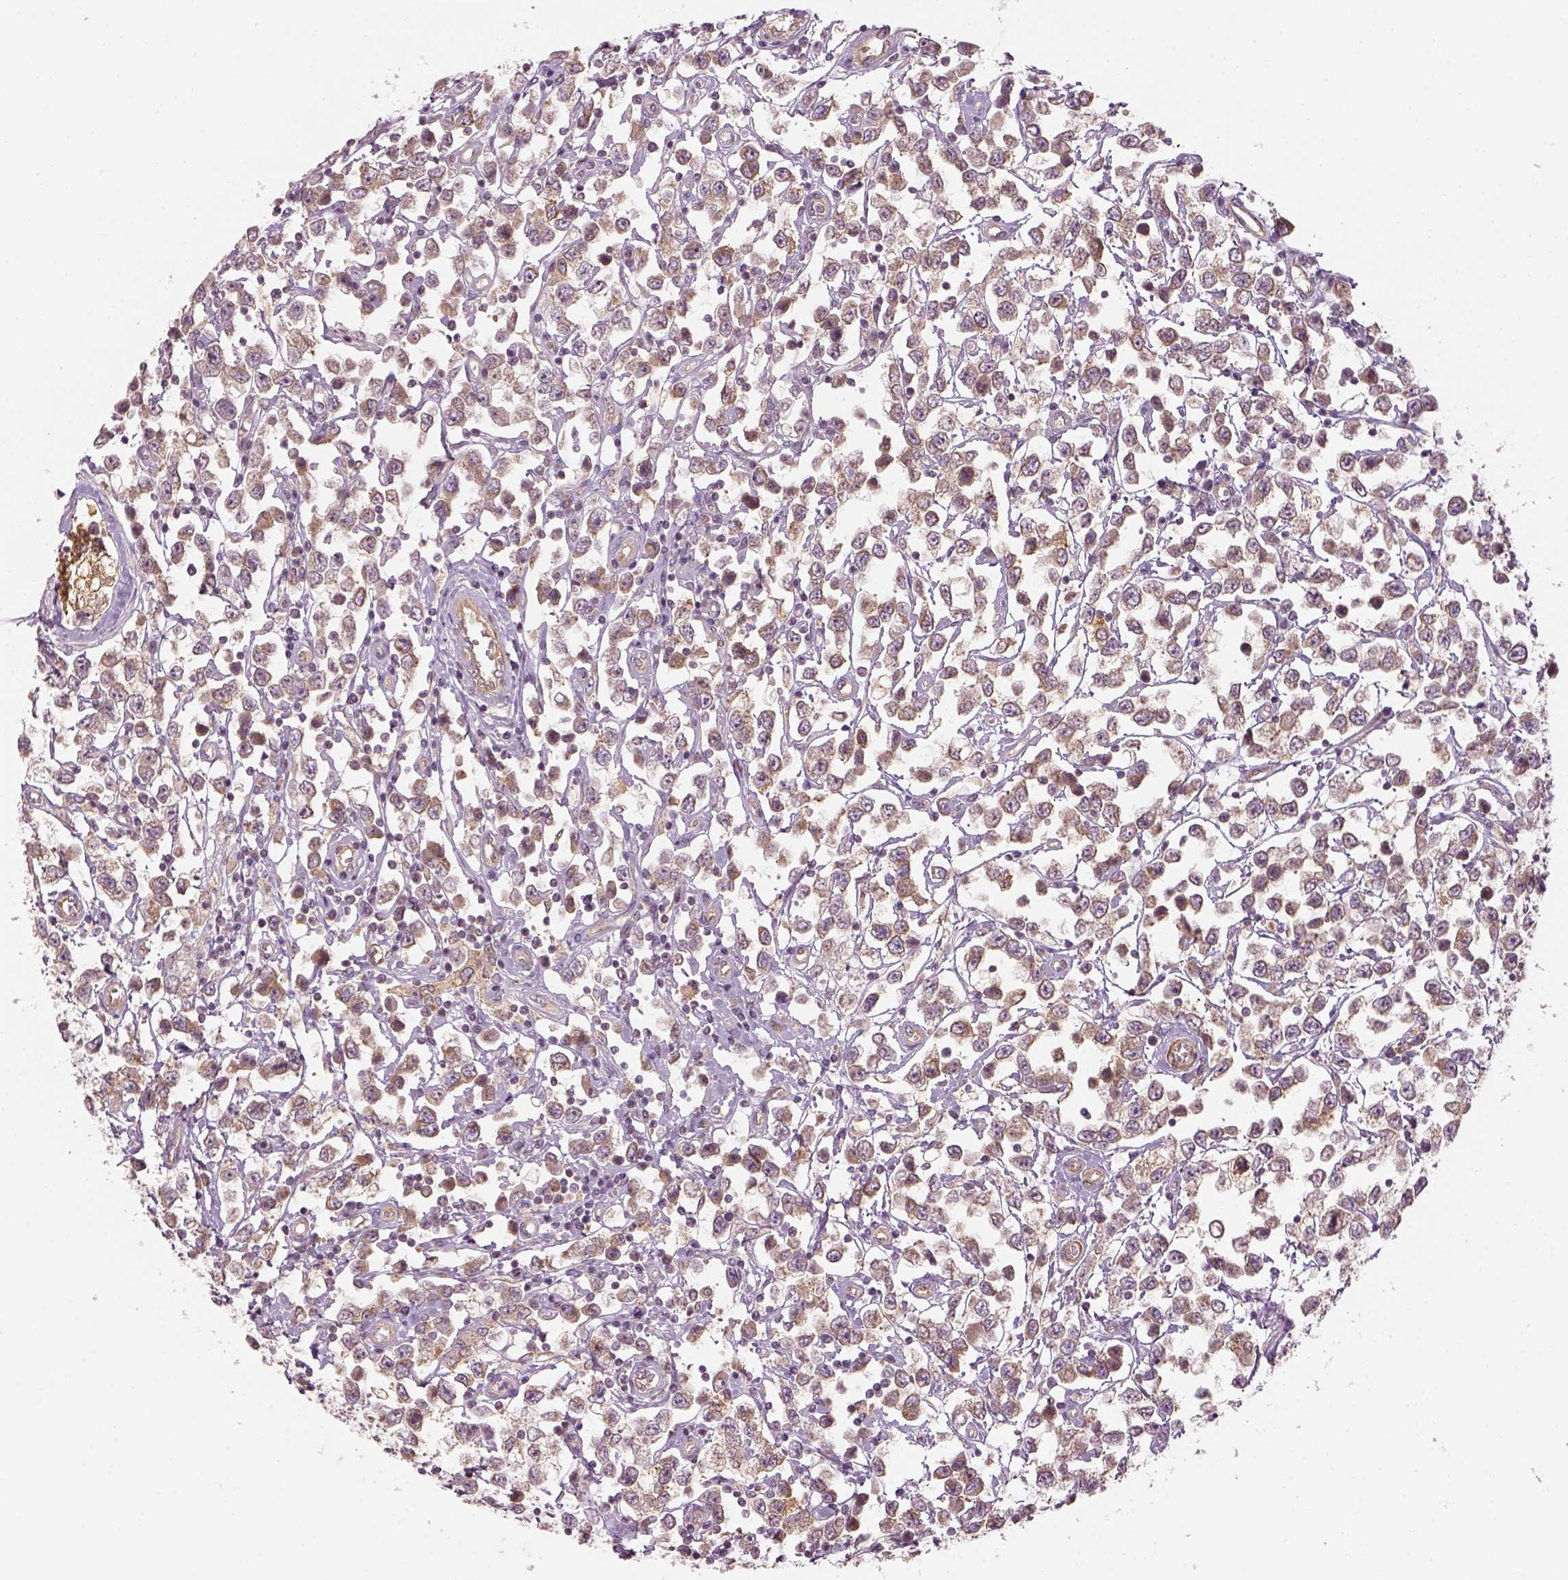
{"staining": {"intensity": "weak", "quantity": ">75%", "location": "cytoplasmic/membranous"}, "tissue": "testis cancer", "cell_type": "Tumor cells", "image_type": "cancer", "snomed": [{"axis": "morphology", "description": "Seminoma, NOS"}, {"axis": "topography", "description": "Testis"}], "caption": "An image of human testis cancer stained for a protein demonstrates weak cytoplasmic/membranous brown staining in tumor cells.", "gene": "PAIP1", "patient": {"sex": "male", "age": 34}}